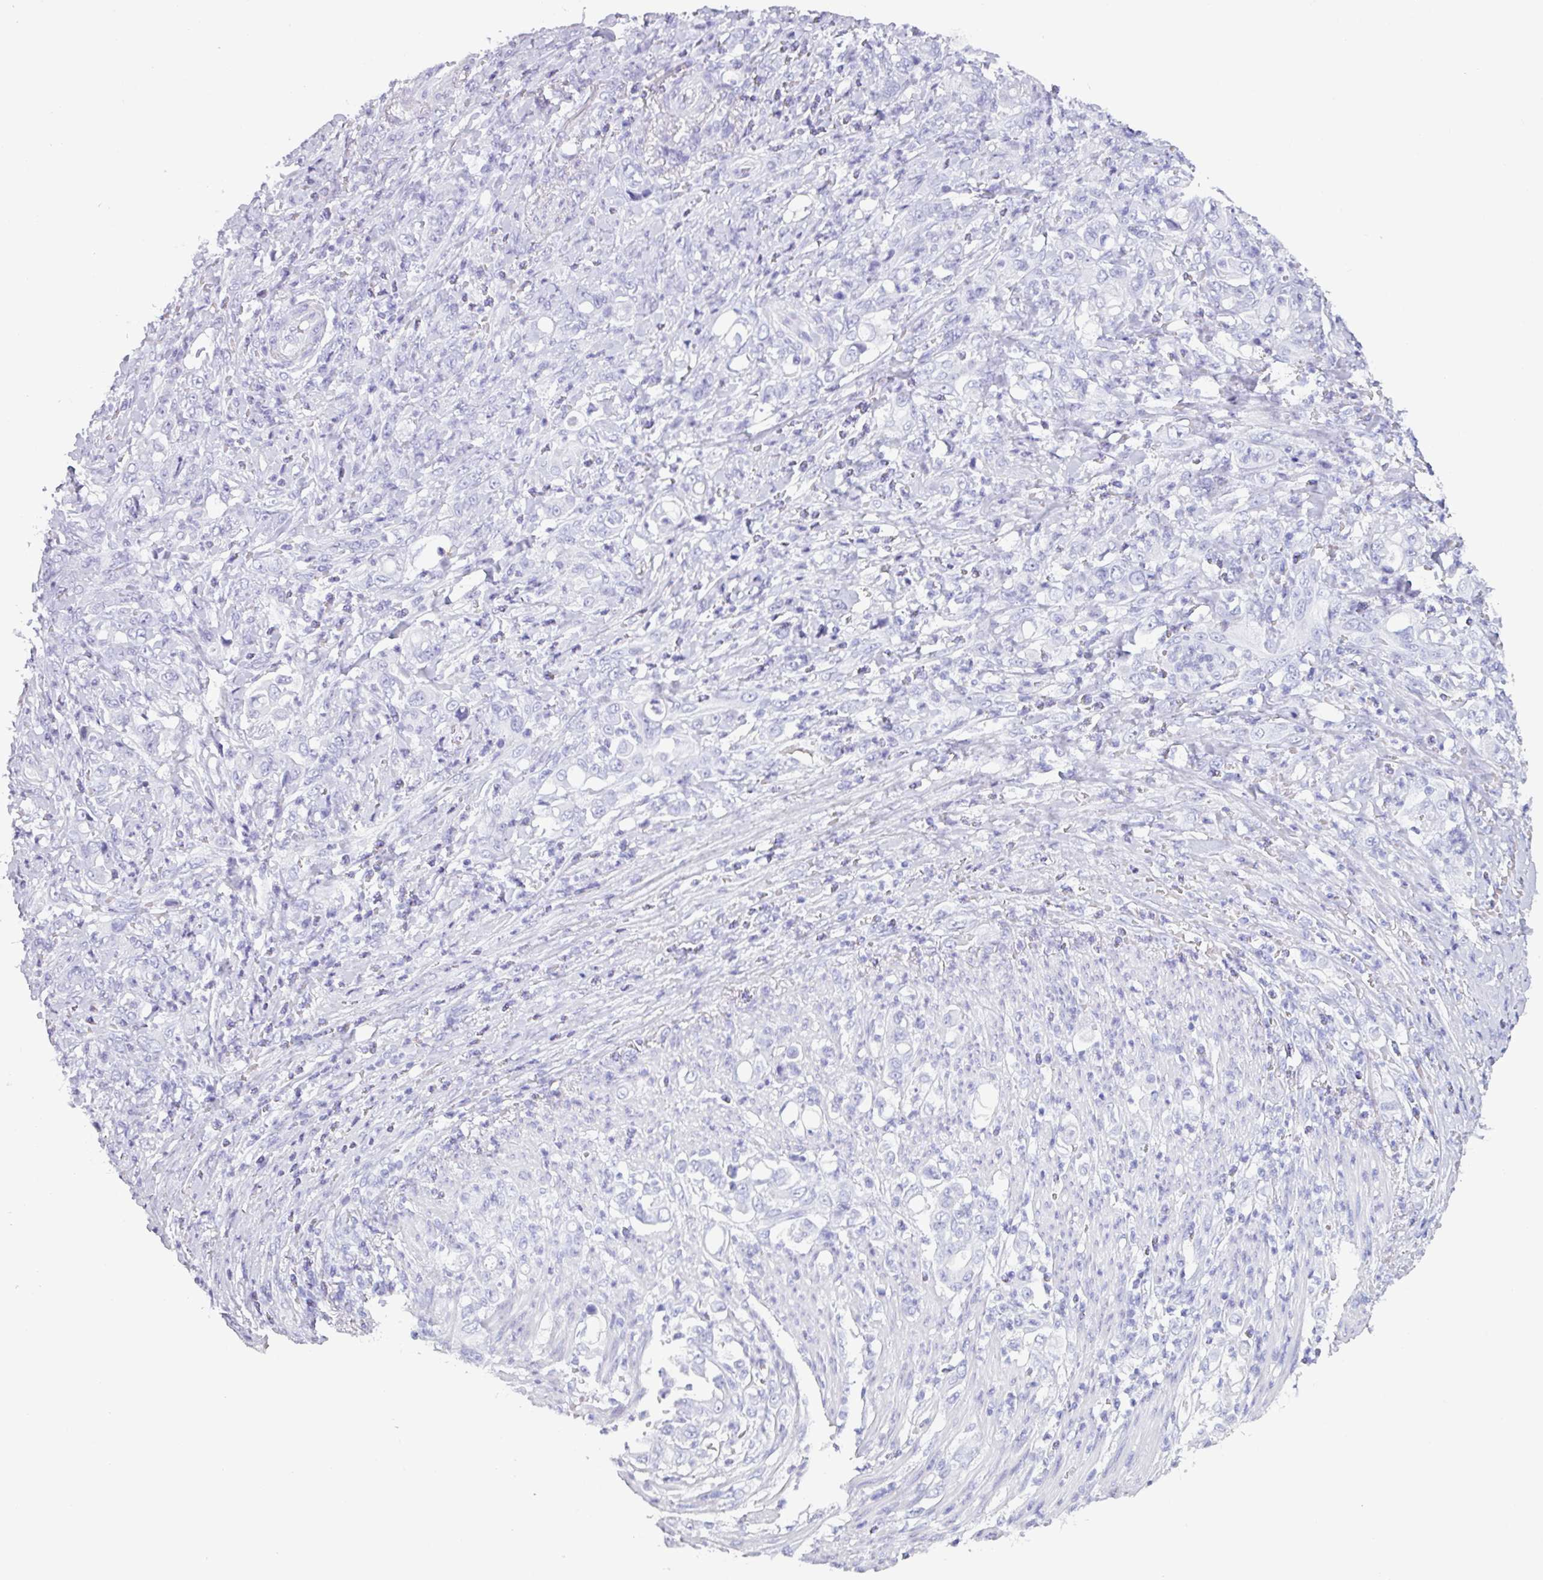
{"staining": {"intensity": "negative", "quantity": "none", "location": "none"}, "tissue": "stomach cancer", "cell_type": "Tumor cells", "image_type": "cancer", "snomed": [{"axis": "morphology", "description": "Normal tissue, NOS"}, {"axis": "morphology", "description": "Adenocarcinoma, NOS"}, {"axis": "topography", "description": "Stomach"}], "caption": "Tumor cells are negative for brown protein staining in adenocarcinoma (stomach).", "gene": "CRYBB2", "patient": {"sex": "female", "age": 79}}